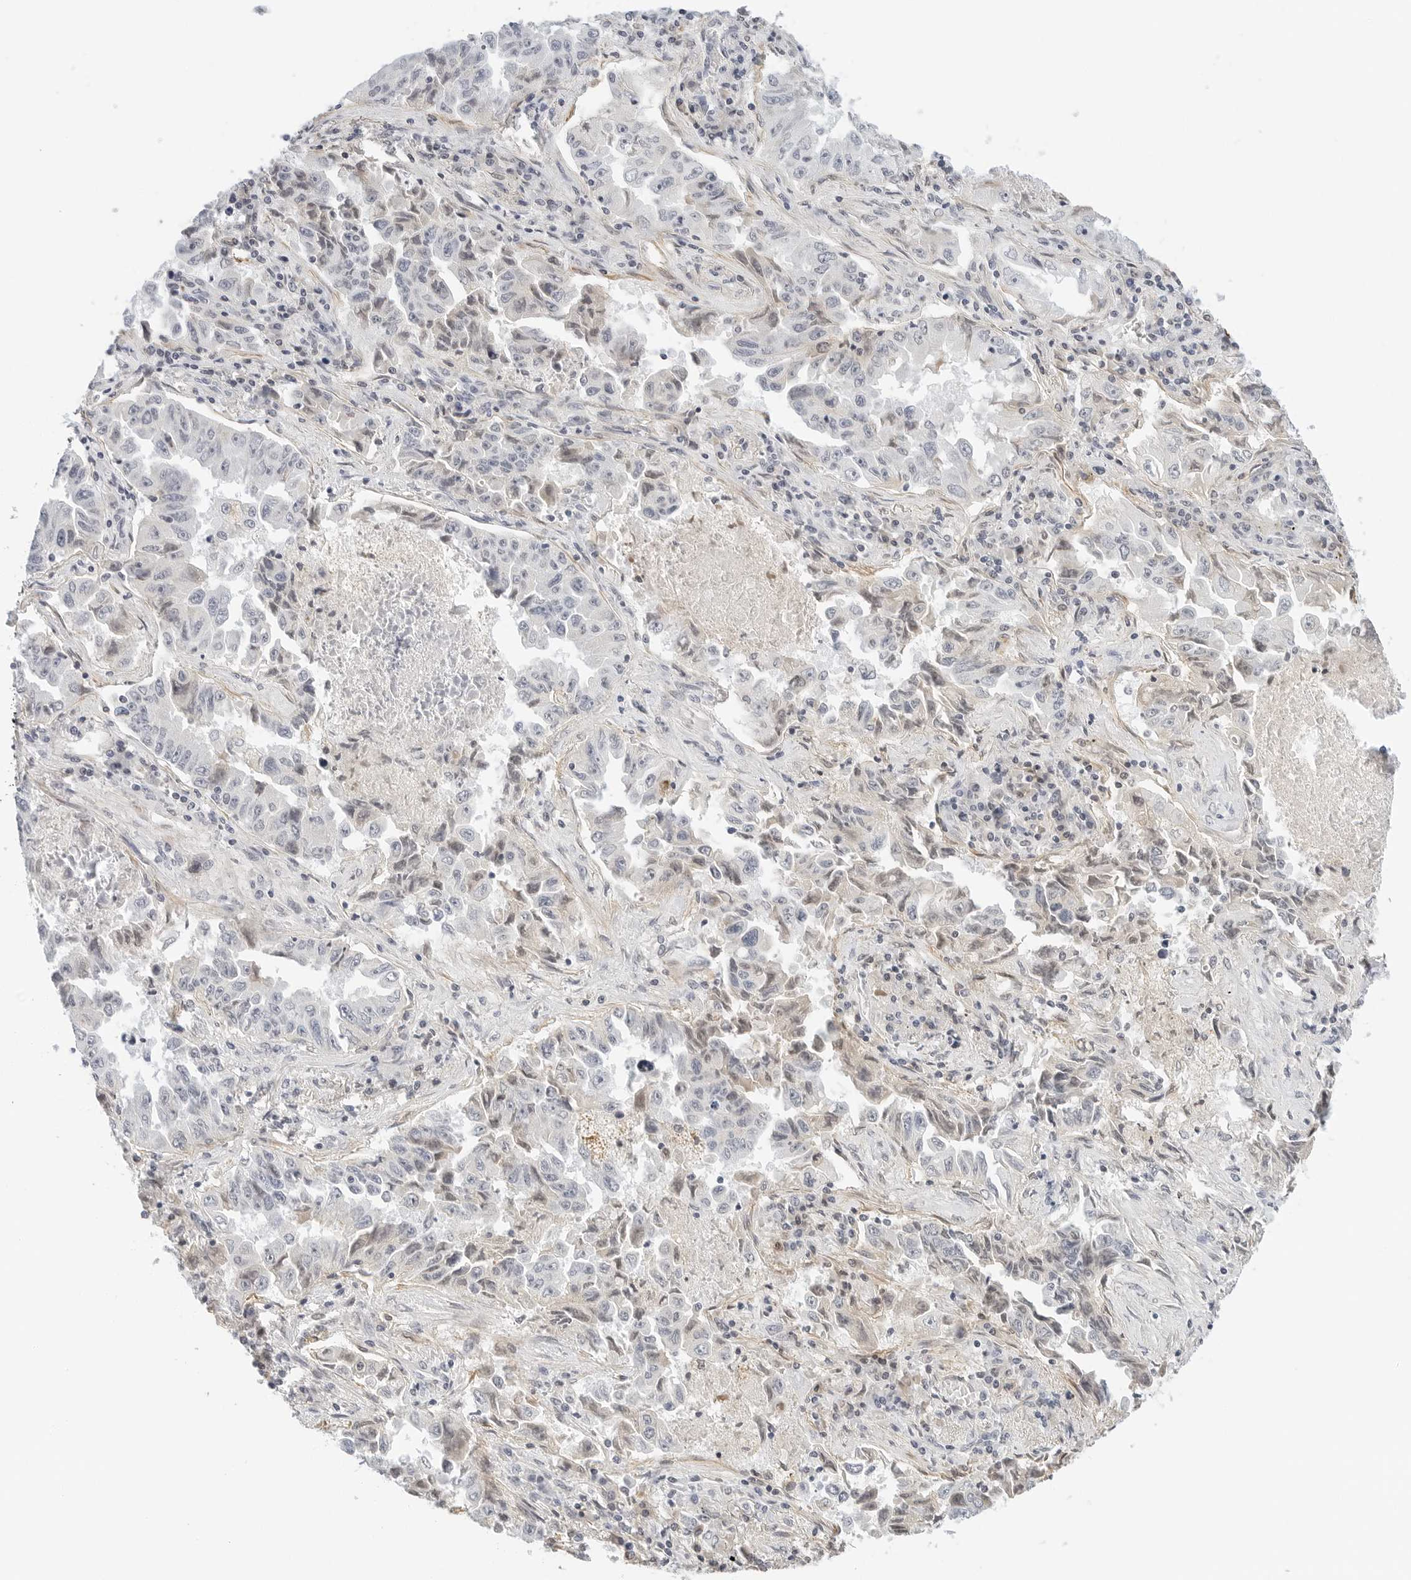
{"staining": {"intensity": "negative", "quantity": "none", "location": "none"}, "tissue": "lung cancer", "cell_type": "Tumor cells", "image_type": "cancer", "snomed": [{"axis": "morphology", "description": "Adenocarcinoma, NOS"}, {"axis": "topography", "description": "Lung"}], "caption": "The image displays no staining of tumor cells in adenocarcinoma (lung). Nuclei are stained in blue.", "gene": "PKDCC", "patient": {"sex": "female", "age": 51}}